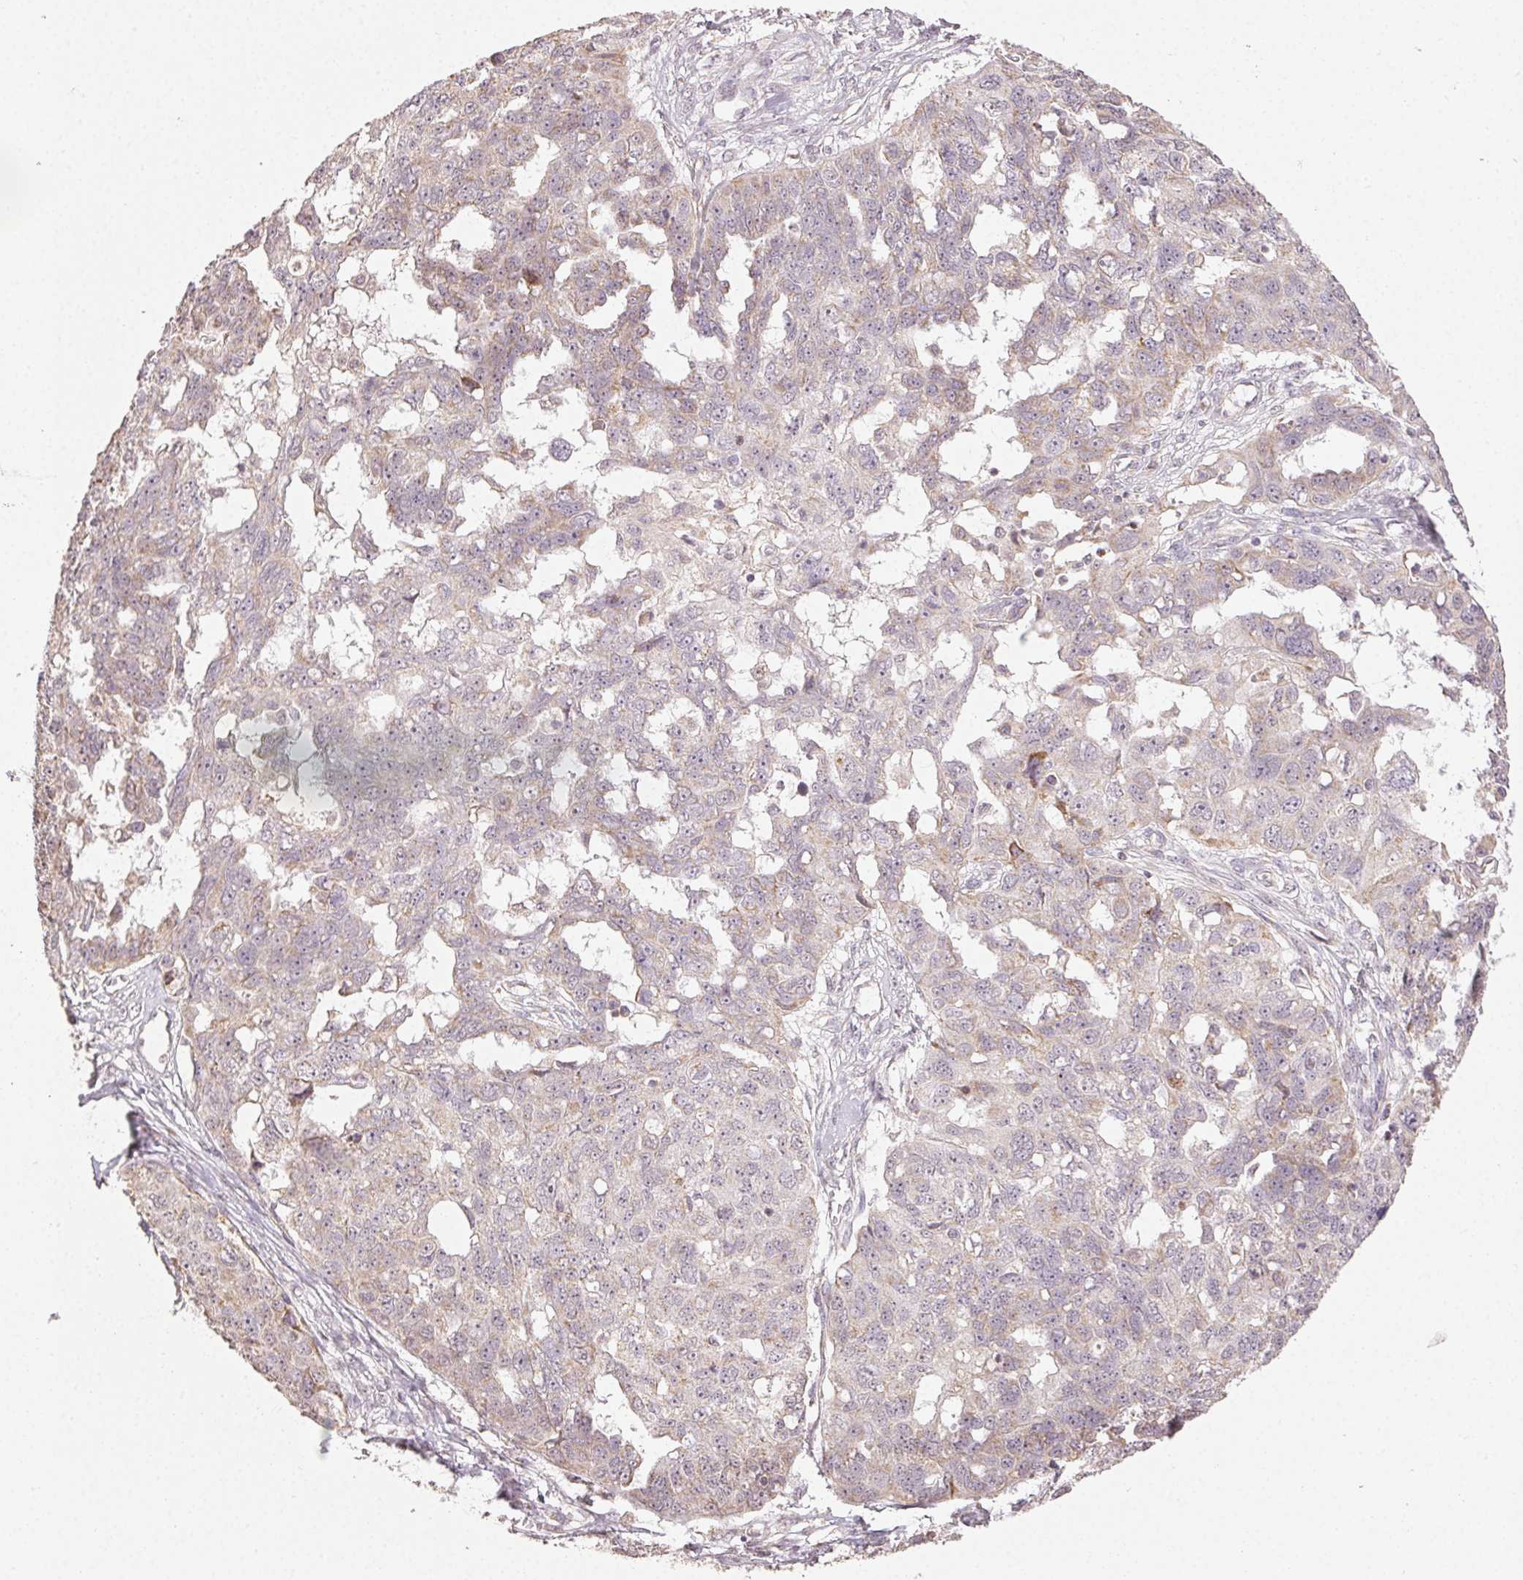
{"staining": {"intensity": "weak", "quantity": "25%-75%", "location": "cytoplasmic/membranous"}, "tissue": "ovarian cancer", "cell_type": "Tumor cells", "image_type": "cancer", "snomed": [{"axis": "morphology", "description": "Carcinoma, endometroid"}, {"axis": "topography", "description": "Ovary"}], "caption": "Immunohistochemistry (IHC) (DAB (3,3'-diaminobenzidine)) staining of human ovarian cancer (endometroid carcinoma) exhibits weak cytoplasmic/membranous protein positivity in about 25%-75% of tumor cells.", "gene": "CLASP1", "patient": {"sex": "female", "age": 70}}